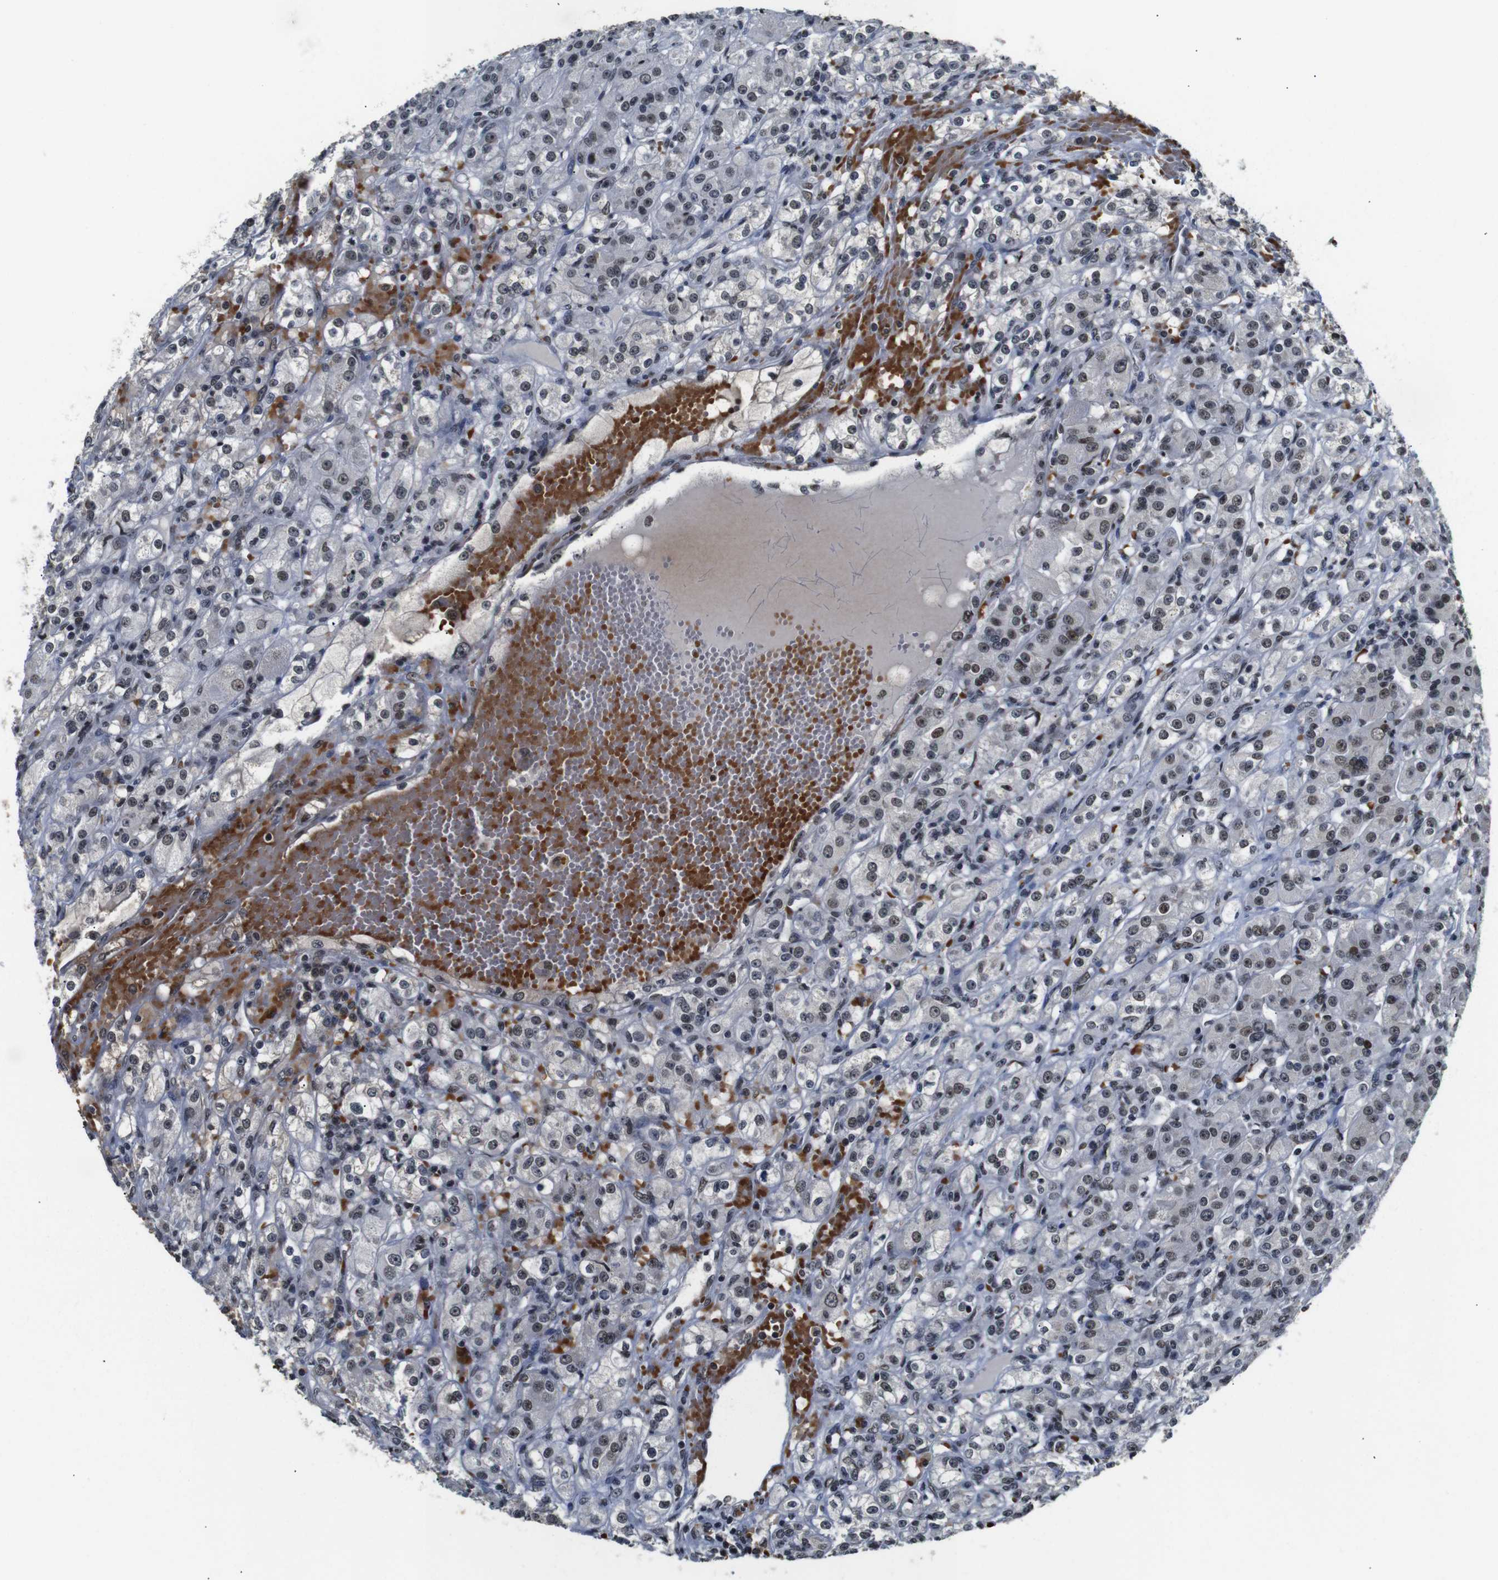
{"staining": {"intensity": "weak", "quantity": ">75%", "location": "nuclear"}, "tissue": "renal cancer", "cell_type": "Tumor cells", "image_type": "cancer", "snomed": [{"axis": "morphology", "description": "Normal tissue, NOS"}, {"axis": "morphology", "description": "Adenocarcinoma, NOS"}, {"axis": "topography", "description": "Kidney"}], "caption": "Protein expression analysis of human adenocarcinoma (renal) reveals weak nuclear expression in about >75% of tumor cells. (IHC, brightfield microscopy, high magnification).", "gene": "ILDR2", "patient": {"sex": "male", "age": 61}}